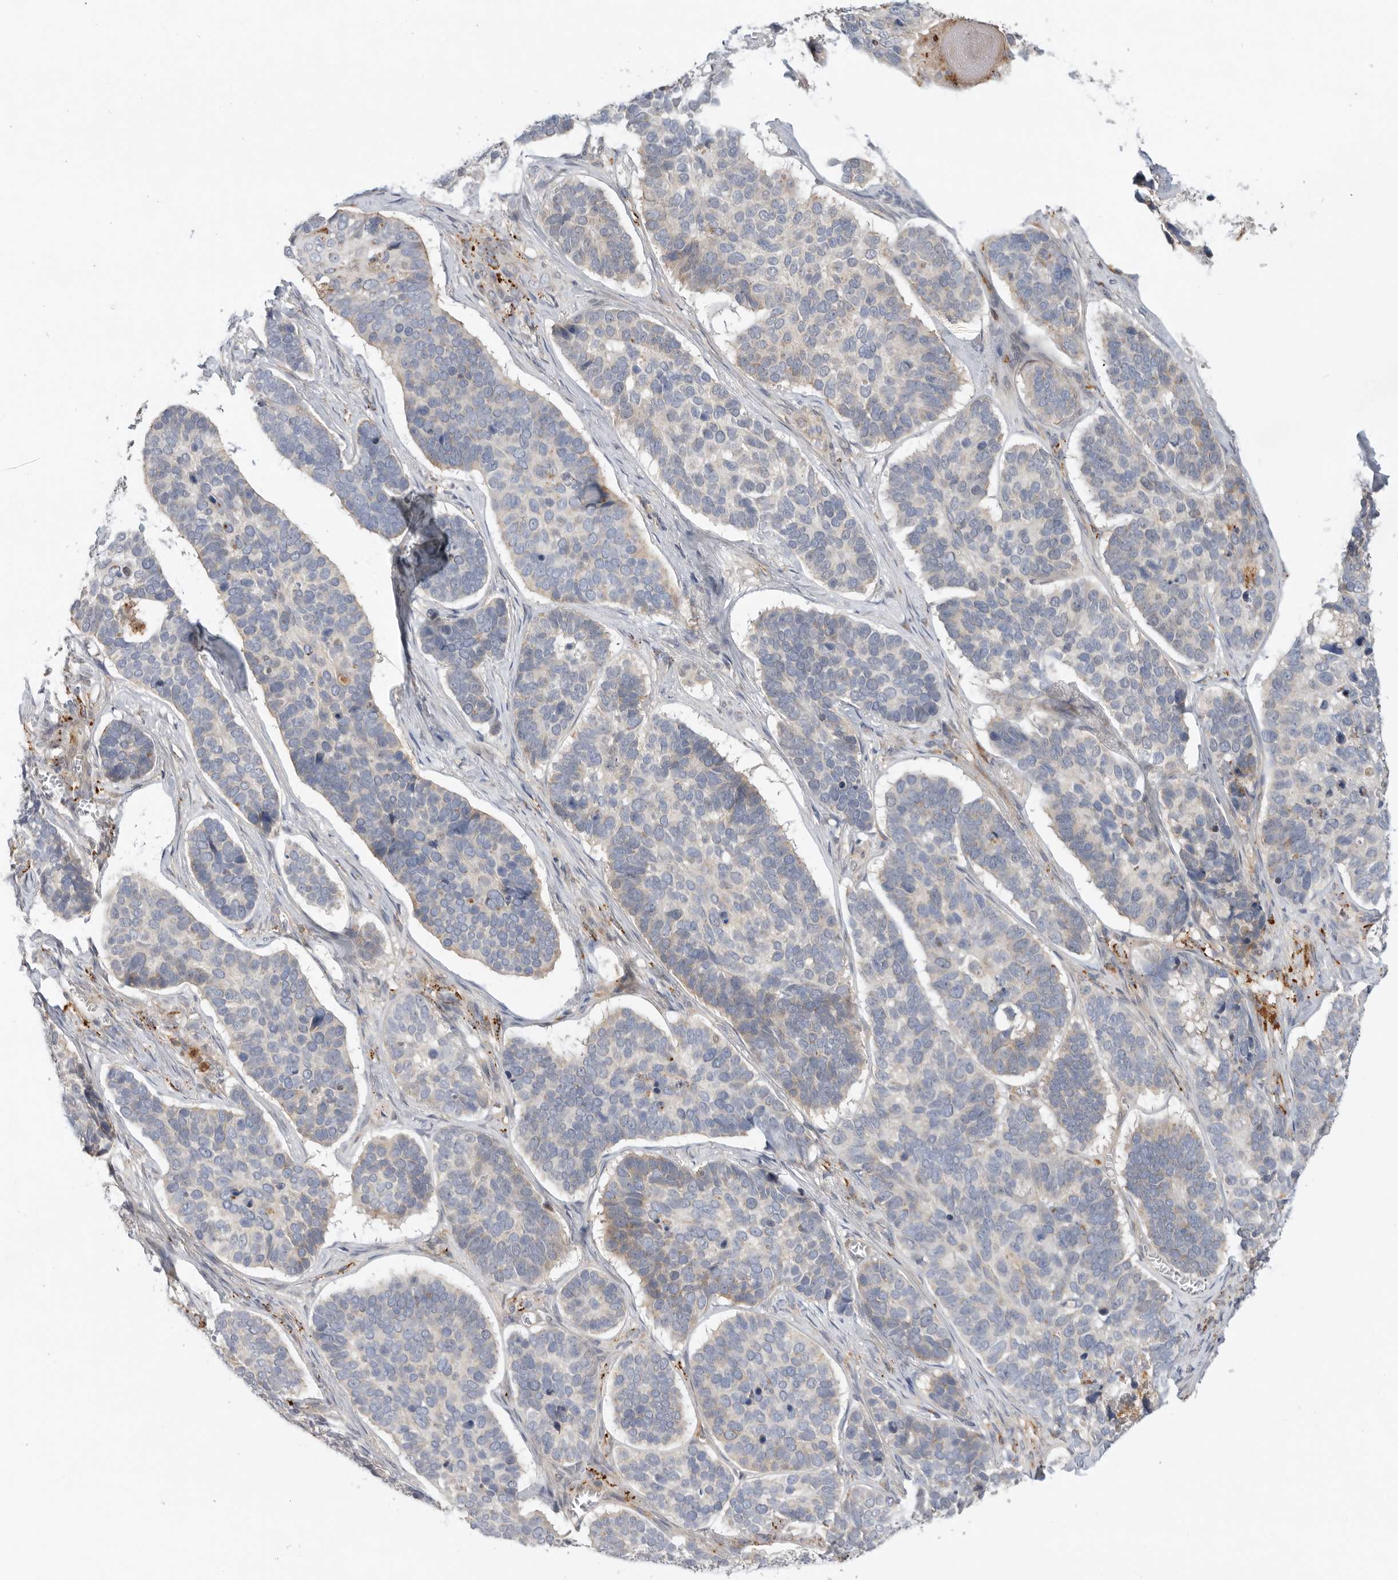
{"staining": {"intensity": "negative", "quantity": "none", "location": "none"}, "tissue": "skin cancer", "cell_type": "Tumor cells", "image_type": "cancer", "snomed": [{"axis": "morphology", "description": "Basal cell carcinoma"}, {"axis": "topography", "description": "Skin"}], "caption": "High magnification brightfield microscopy of skin cancer stained with DAB (3,3'-diaminobenzidine) (brown) and counterstained with hematoxylin (blue): tumor cells show no significant staining. (DAB (3,3'-diaminobenzidine) immunohistochemistry visualized using brightfield microscopy, high magnification).", "gene": "GNE", "patient": {"sex": "male", "age": 62}}